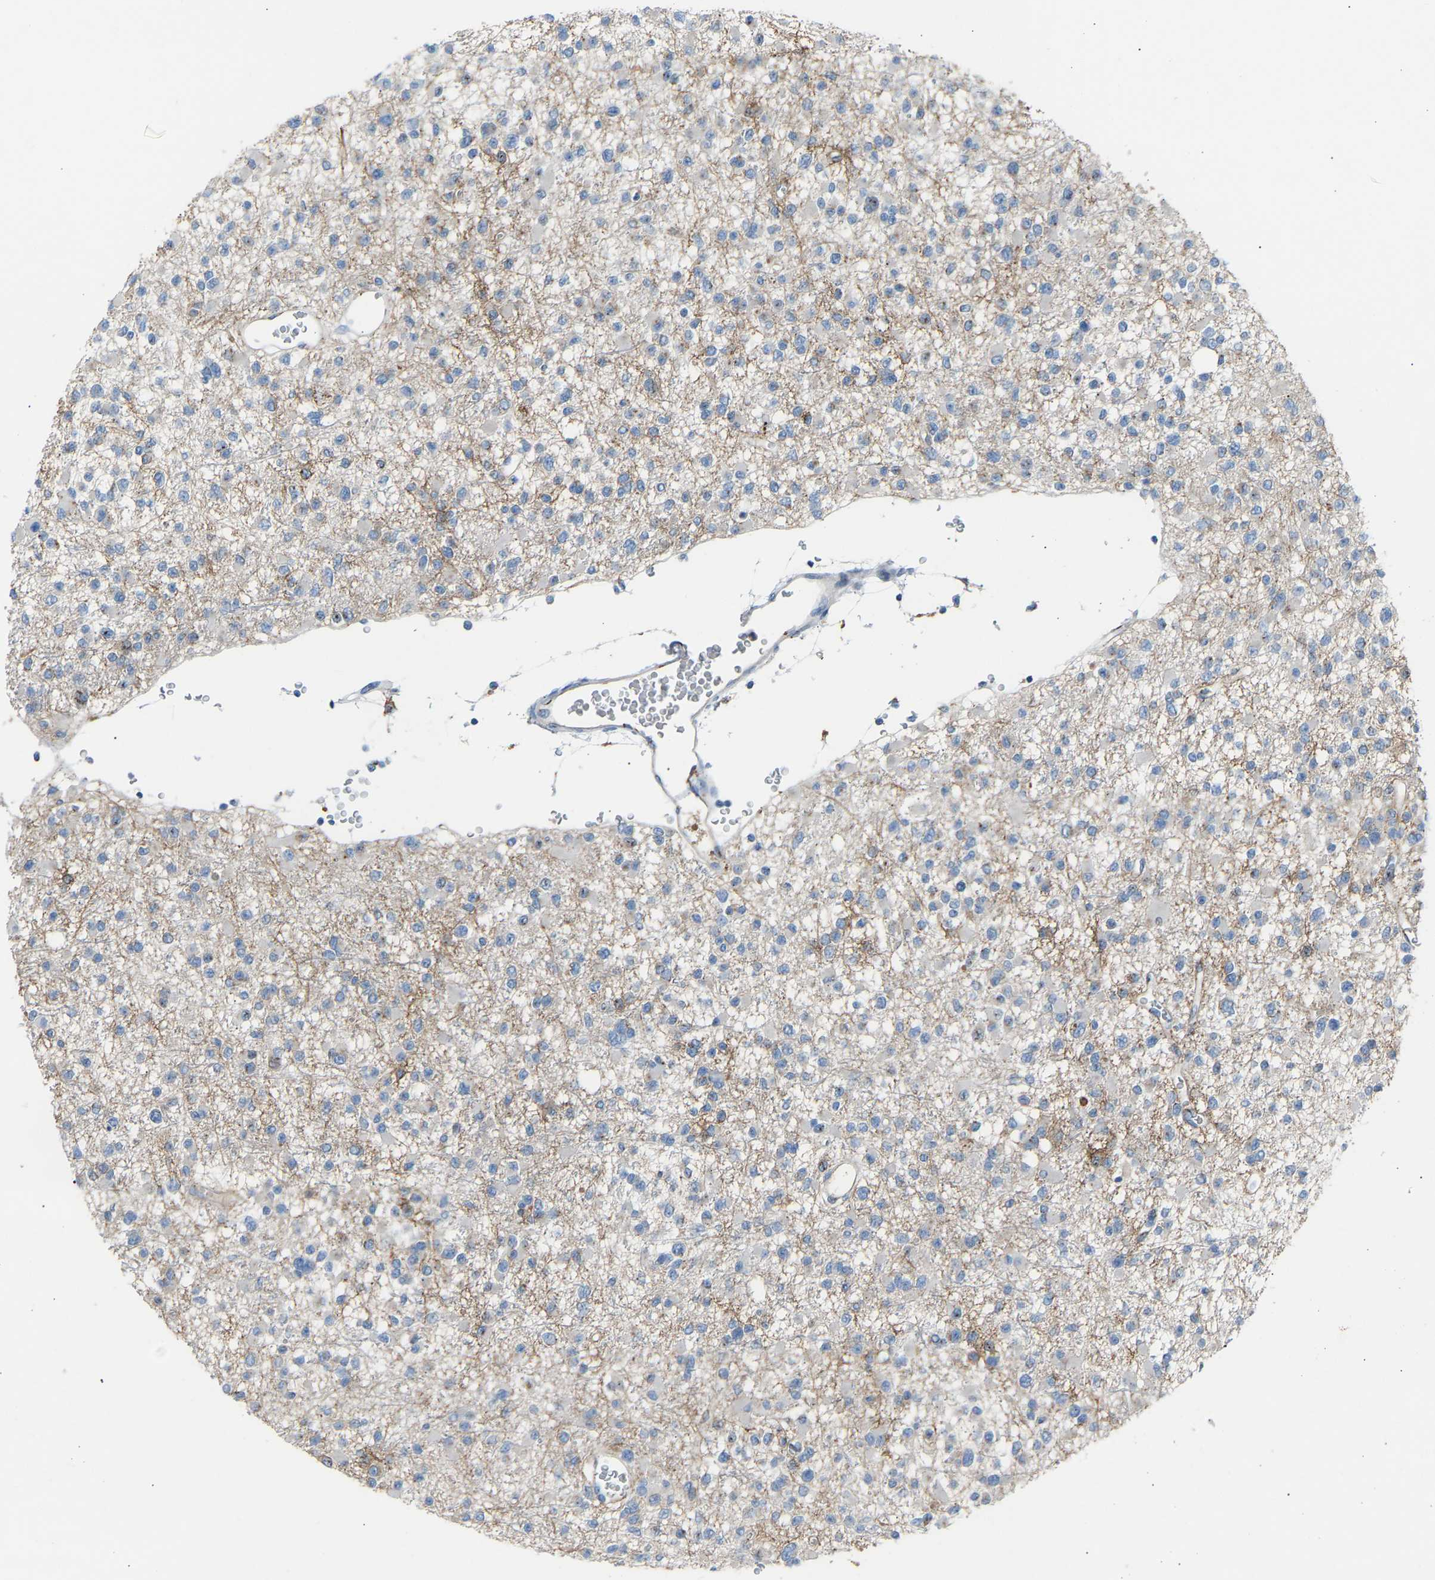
{"staining": {"intensity": "weak", "quantity": "<25%", "location": "cytoplasmic/membranous"}, "tissue": "glioma", "cell_type": "Tumor cells", "image_type": "cancer", "snomed": [{"axis": "morphology", "description": "Glioma, malignant, Low grade"}, {"axis": "topography", "description": "Brain"}], "caption": "Image shows no significant protein positivity in tumor cells of glioma. Nuclei are stained in blue.", "gene": "CYREN", "patient": {"sex": "female", "age": 22}}